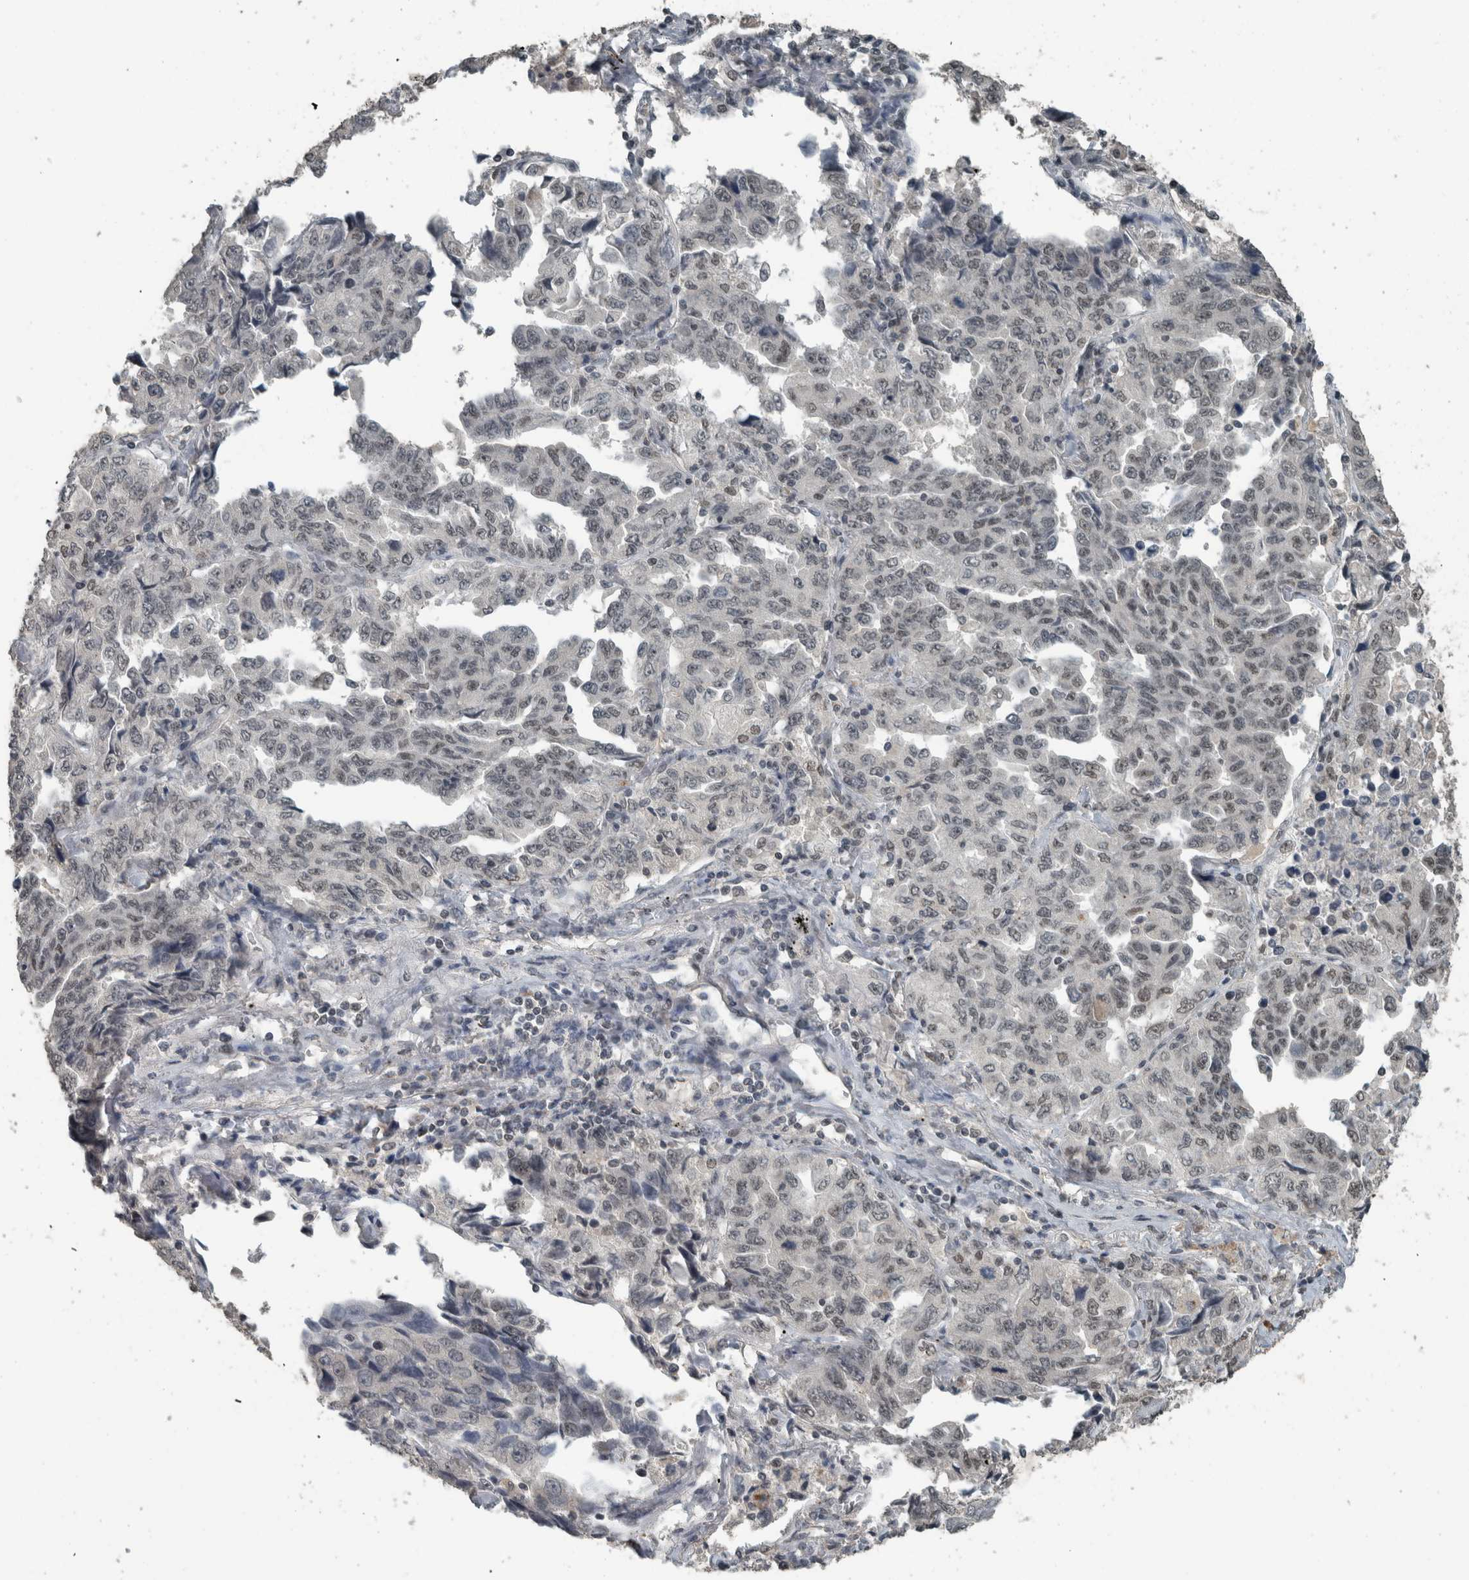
{"staining": {"intensity": "weak", "quantity": "<25%", "location": "nuclear"}, "tissue": "lung cancer", "cell_type": "Tumor cells", "image_type": "cancer", "snomed": [{"axis": "morphology", "description": "Adenocarcinoma, NOS"}, {"axis": "topography", "description": "Lung"}], "caption": "There is no significant expression in tumor cells of lung adenocarcinoma.", "gene": "ZNF24", "patient": {"sex": "female", "age": 51}}